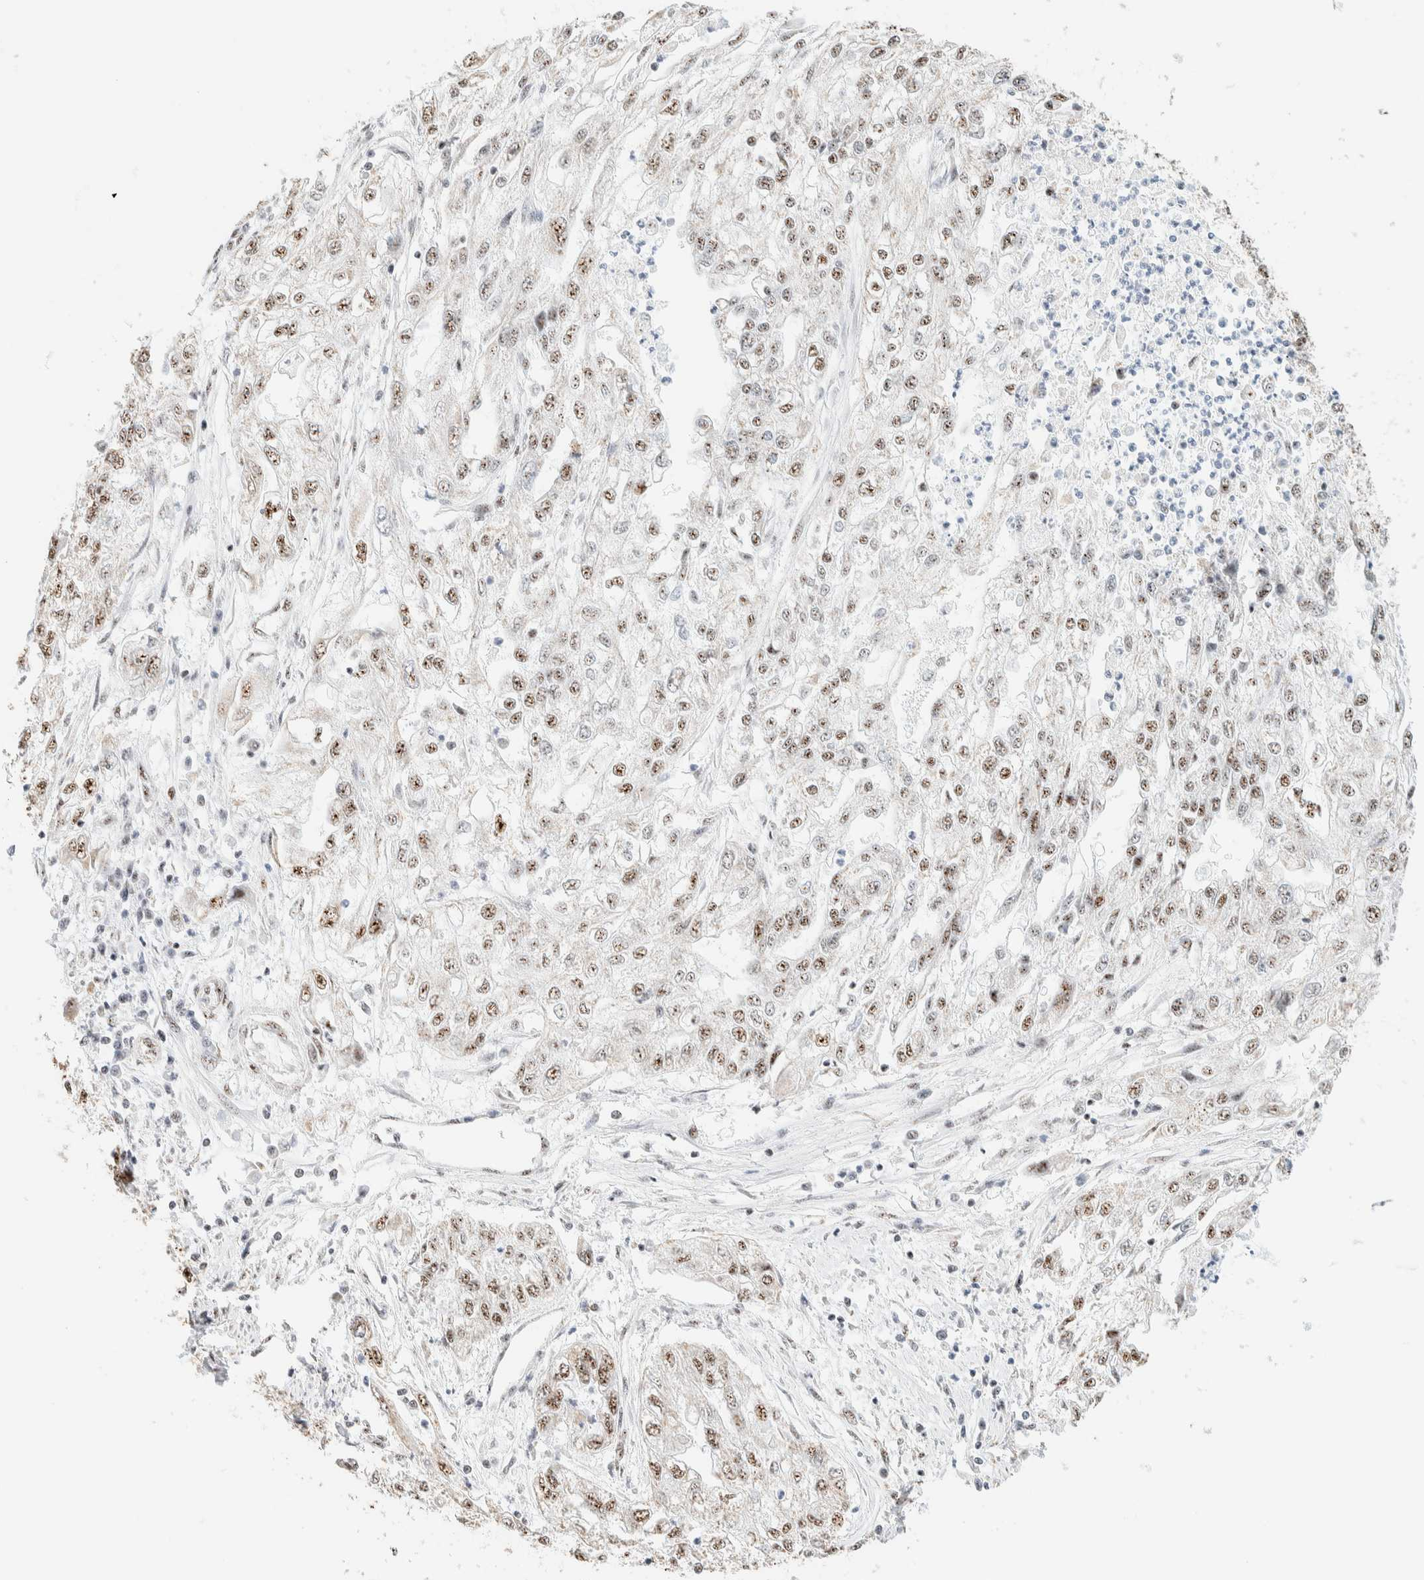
{"staining": {"intensity": "moderate", "quantity": ">75%", "location": "nuclear"}, "tissue": "endometrial cancer", "cell_type": "Tumor cells", "image_type": "cancer", "snomed": [{"axis": "morphology", "description": "Adenocarcinoma, NOS"}, {"axis": "topography", "description": "Endometrium"}], "caption": "Immunohistochemical staining of endometrial cancer shows medium levels of moderate nuclear protein expression in about >75% of tumor cells. (DAB IHC, brown staining for protein, blue staining for nuclei).", "gene": "SON", "patient": {"sex": "female", "age": 49}}